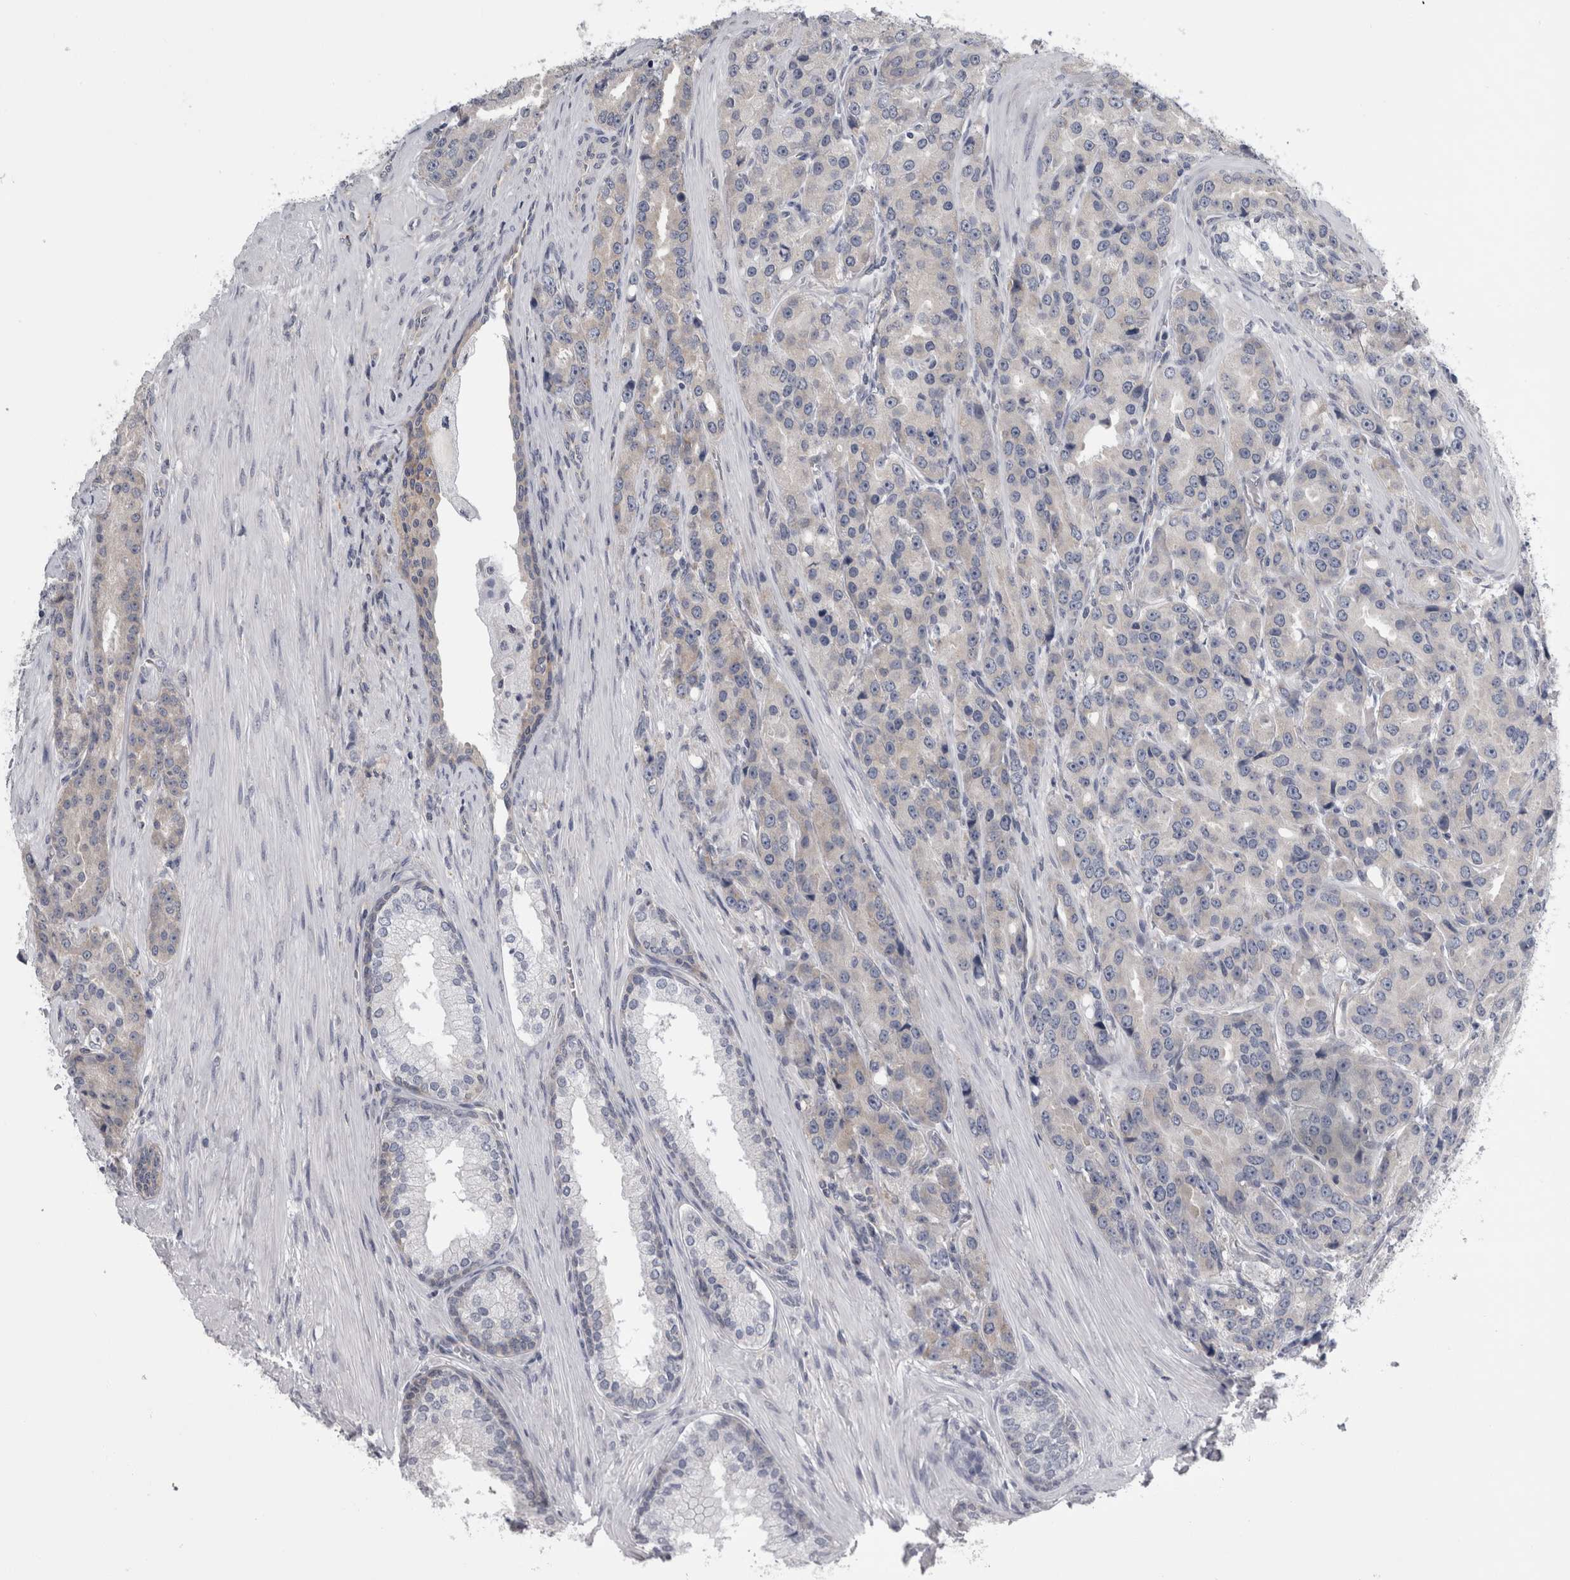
{"staining": {"intensity": "weak", "quantity": "<25%", "location": "cytoplasmic/membranous"}, "tissue": "prostate cancer", "cell_type": "Tumor cells", "image_type": "cancer", "snomed": [{"axis": "morphology", "description": "Adenocarcinoma, High grade"}, {"axis": "topography", "description": "Prostate"}], "caption": "A micrograph of prostate cancer stained for a protein shows no brown staining in tumor cells.", "gene": "PRRC2C", "patient": {"sex": "male", "age": 60}}